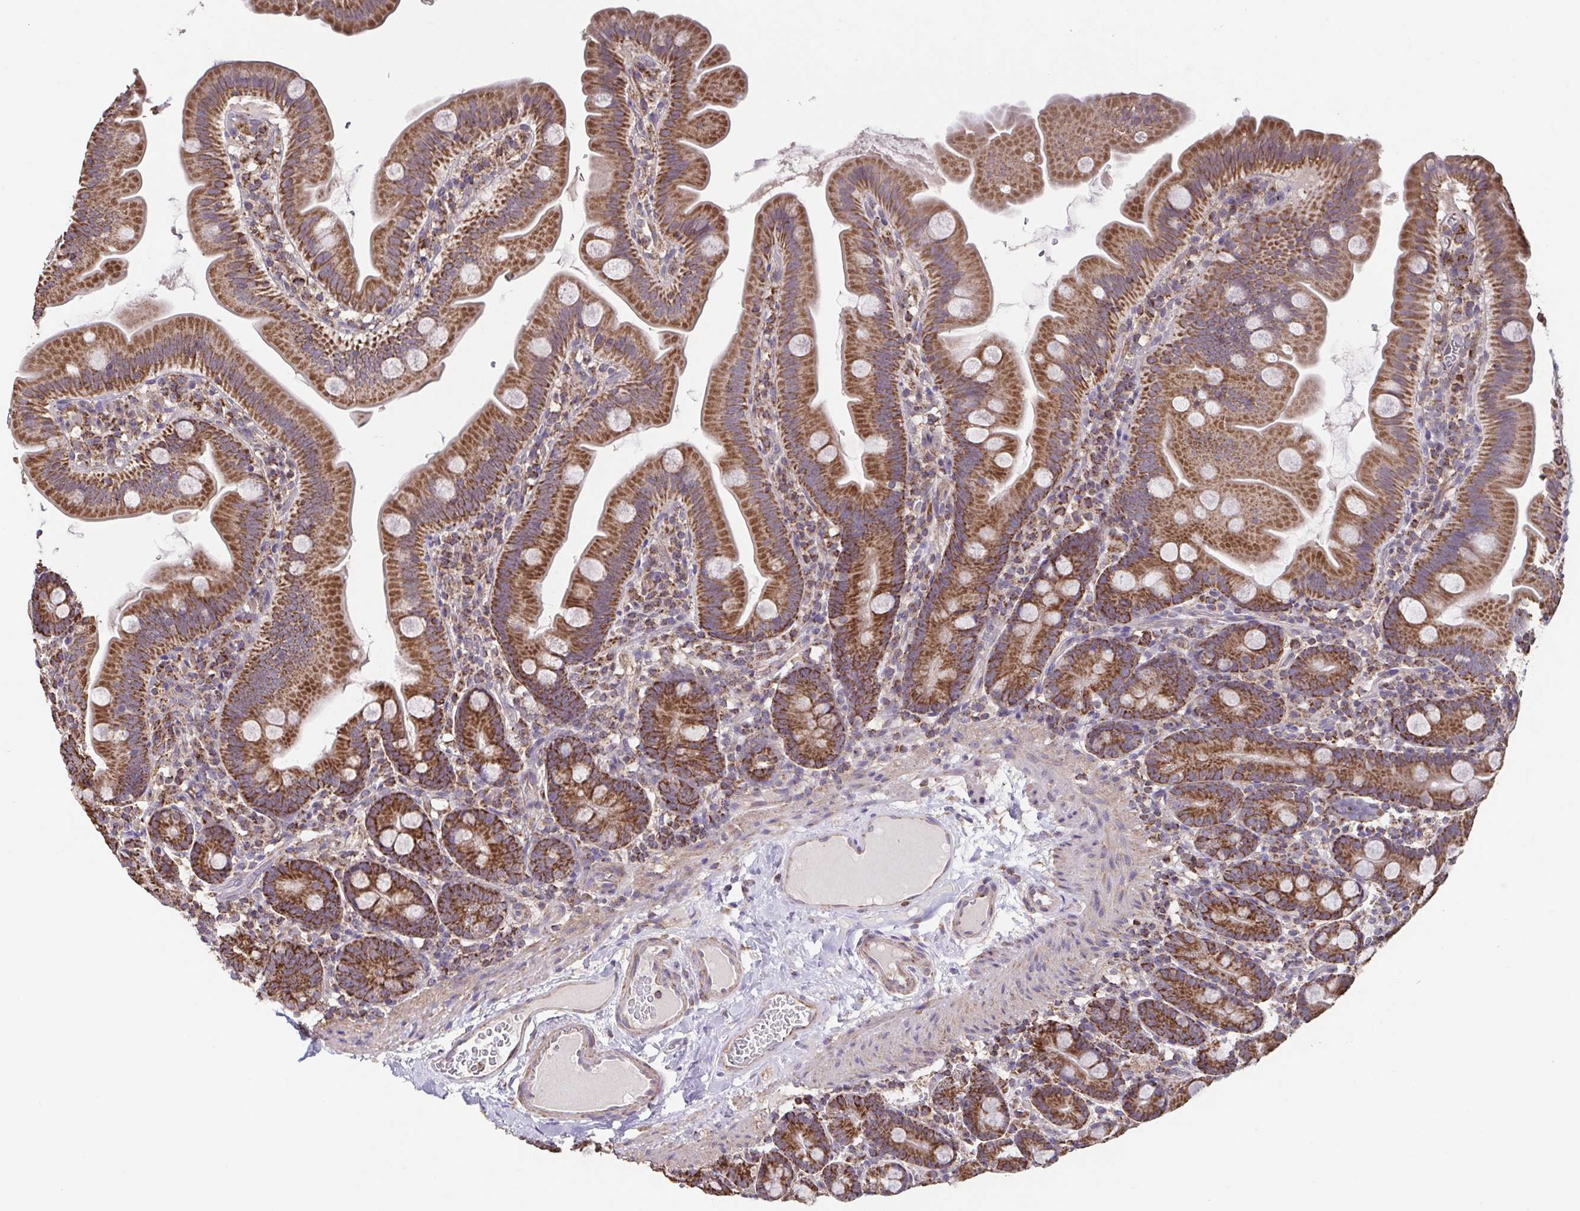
{"staining": {"intensity": "strong", "quantity": ">75%", "location": "cytoplasmic/membranous"}, "tissue": "small intestine", "cell_type": "Glandular cells", "image_type": "normal", "snomed": [{"axis": "morphology", "description": "Normal tissue, NOS"}, {"axis": "topography", "description": "Small intestine"}], "caption": "DAB (3,3'-diaminobenzidine) immunohistochemical staining of benign human small intestine exhibits strong cytoplasmic/membranous protein staining in approximately >75% of glandular cells.", "gene": "DIP2B", "patient": {"sex": "female", "age": 68}}